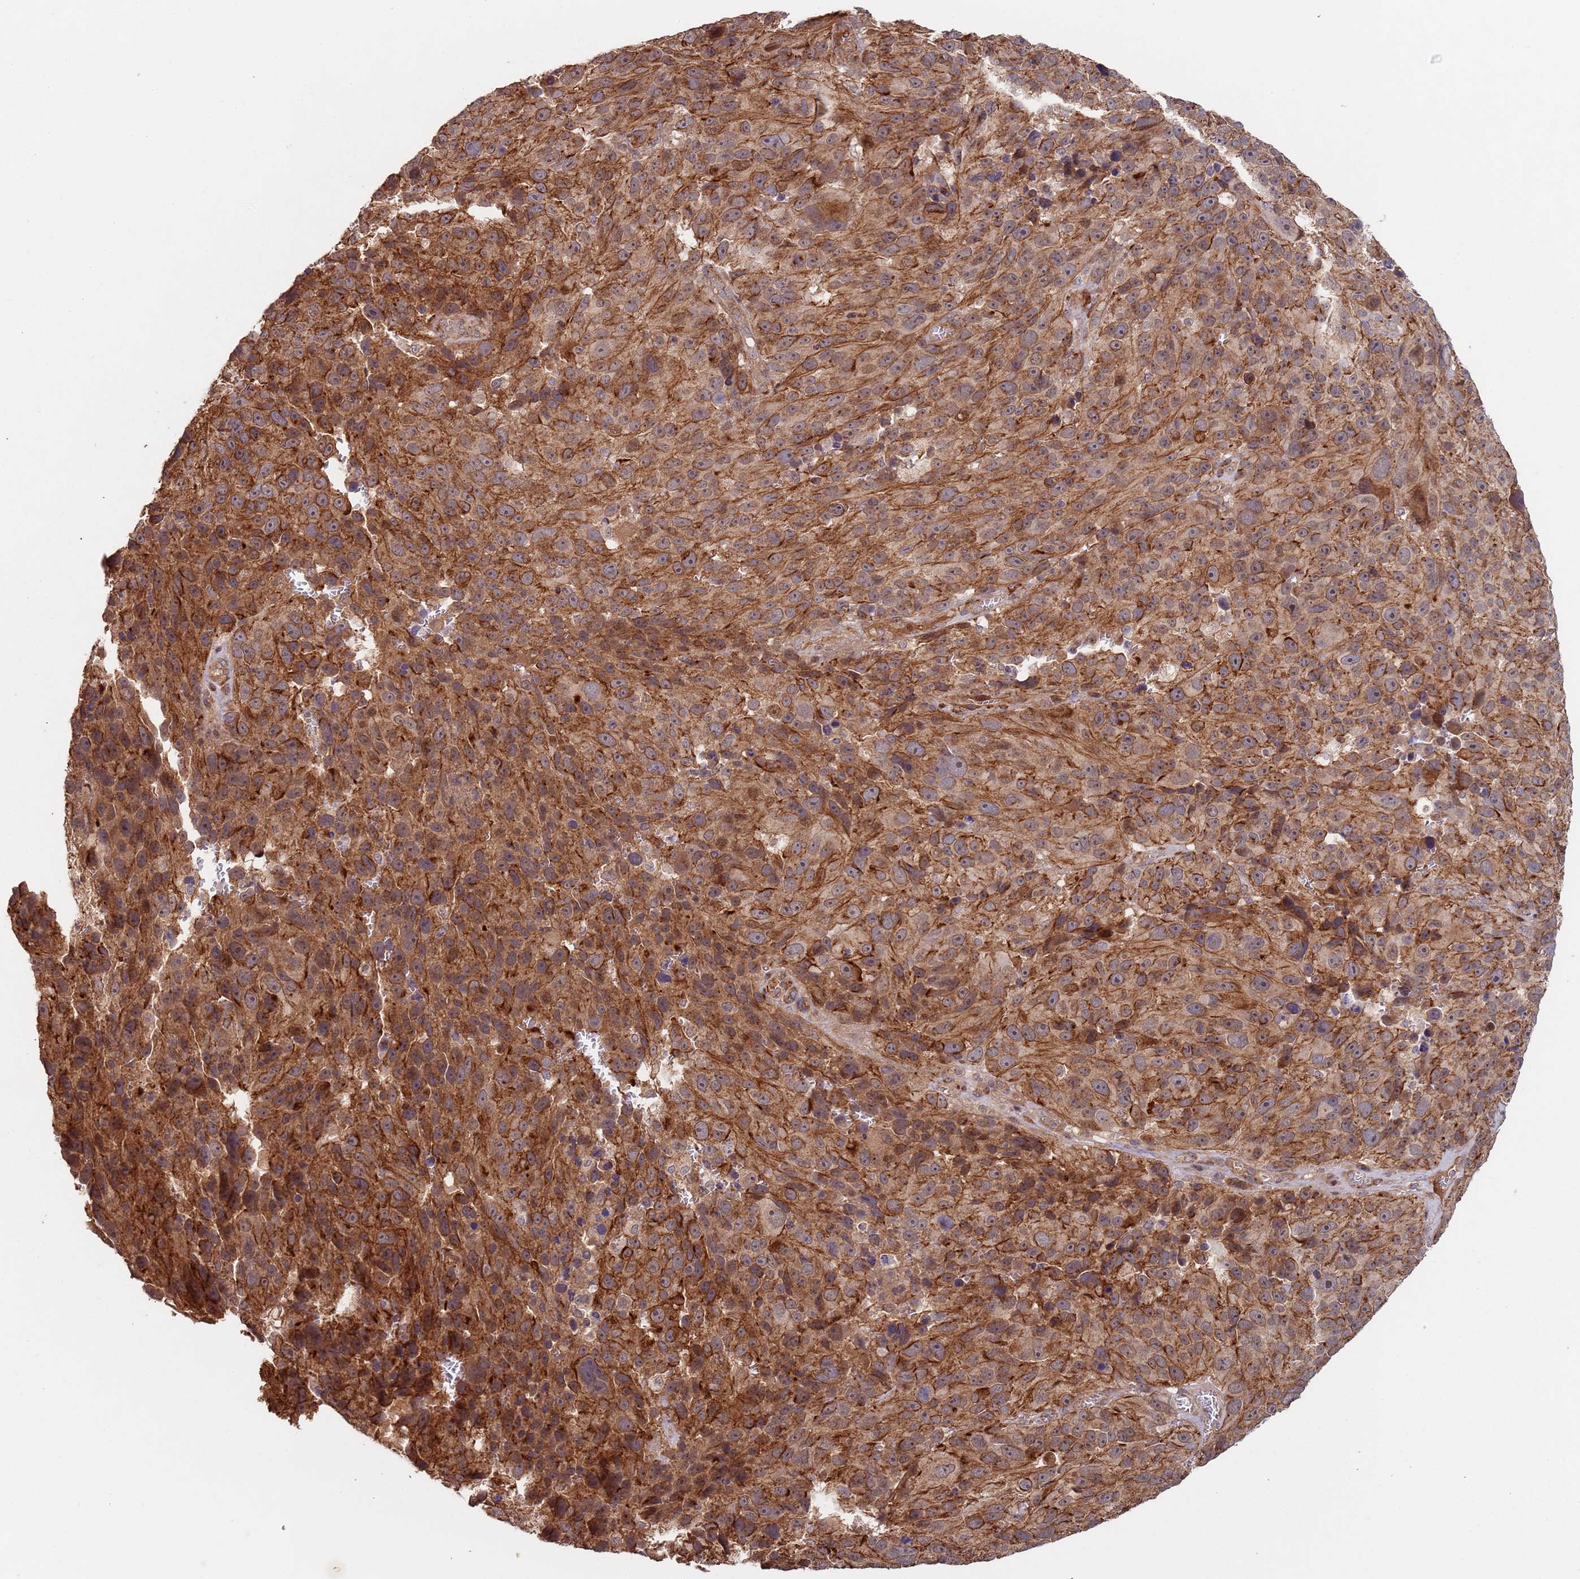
{"staining": {"intensity": "strong", "quantity": ">75%", "location": "cytoplasmic/membranous"}, "tissue": "melanoma", "cell_type": "Tumor cells", "image_type": "cancer", "snomed": [{"axis": "morphology", "description": "Malignant melanoma, NOS"}, {"axis": "topography", "description": "Skin"}], "caption": "Melanoma stained with DAB (3,3'-diaminobenzidine) immunohistochemistry (IHC) shows high levels of strong cytoplasmic/membranous staining in about >75% of tumor cells.", "gene": "KANSL1L", "patient": {"sex": "male", "age": 84}}